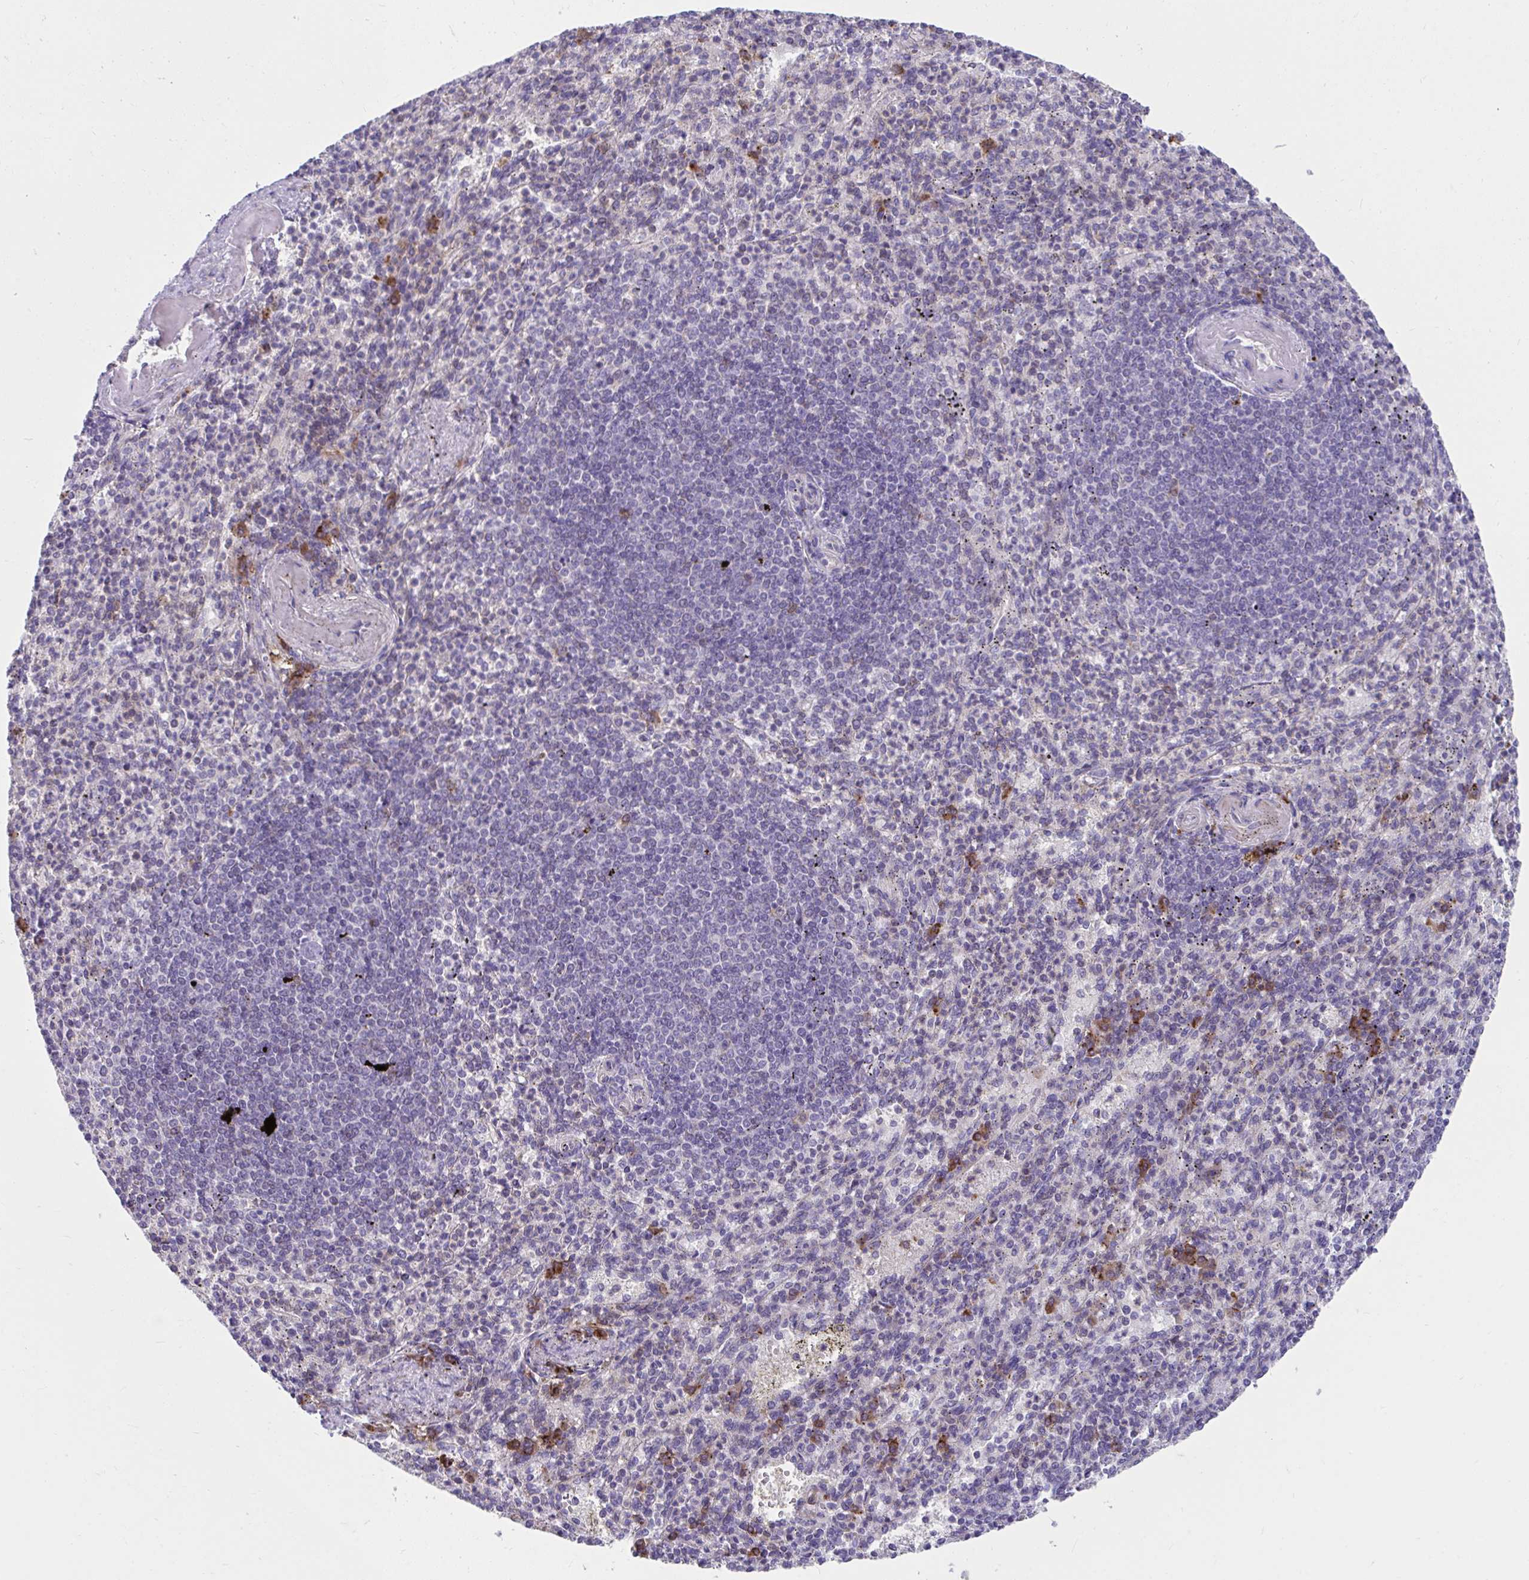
{"staining": {"intensity": "strong", "quantity": "<25%", "location": "cytoplasmic/membranous"}, "tissue": "spleen", "cell_type": "Cells in red pulp", "image_type": "normal", "snomed": [{"axis": "morphology", "description": "Normal tissue, NOS"}, {"axis": "topography", "description": "Spleen"}], "caption": "Brown immunohistochemical staining in unremarkable spleen reveals strong cytoplasmic/membranous staining in approximately <25% of cells in red pulp.", "gene": "SLAMF7", "patient": {"sex": "female", "age": 74}}